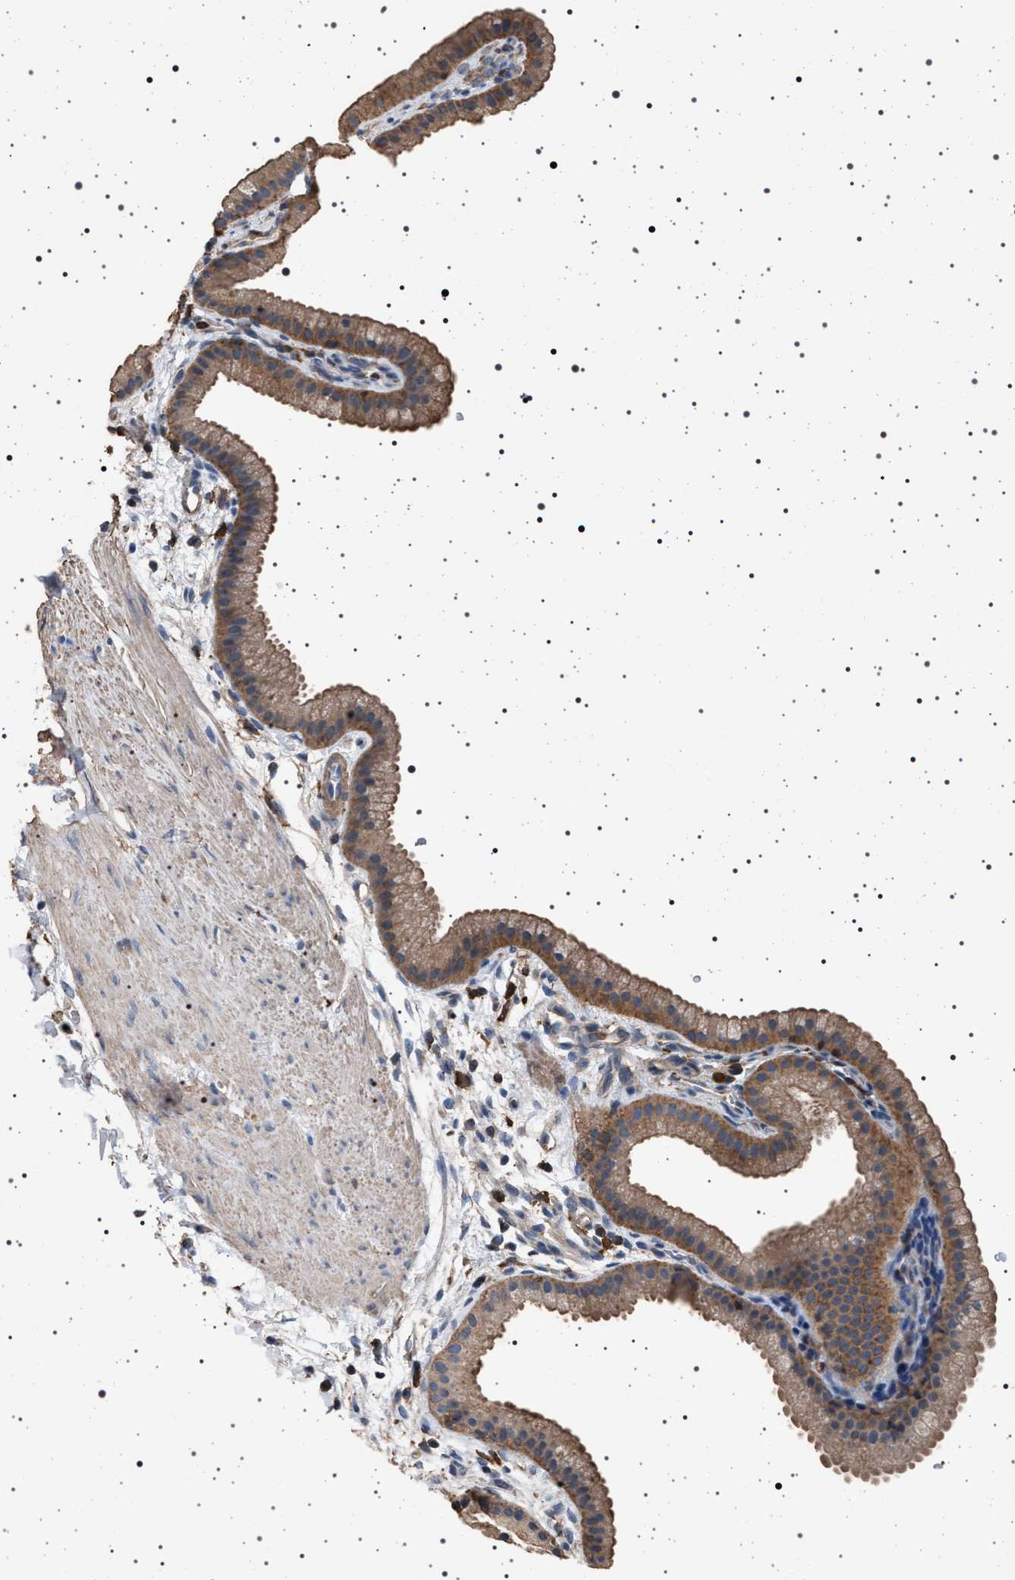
{"staining": {"intensity": "moderate", "quantity": ">75%", "location": "cytoplasmic/membranous"}, "tissue": "gallbladder", "cell_type": "Glandular cells", "image_type": "normal", "snomed": [{"axis": "morphology", "description": "Normal tissue, NOS"}, {"axis": "topography", "description": "Gallbladder"}], "caption": "Immunohistochemistry of unremarkable gallbladder reveals medium levels of moderate cytoplasmic/membranous staining in approximately >75% of glandular cells. Using DAB (brown) and hematoxylin (blue) stains, captured at high magnification using brightfield microscopy.", "gene": "SMAP2", "patient": {"sex": "female", "age": 64}}